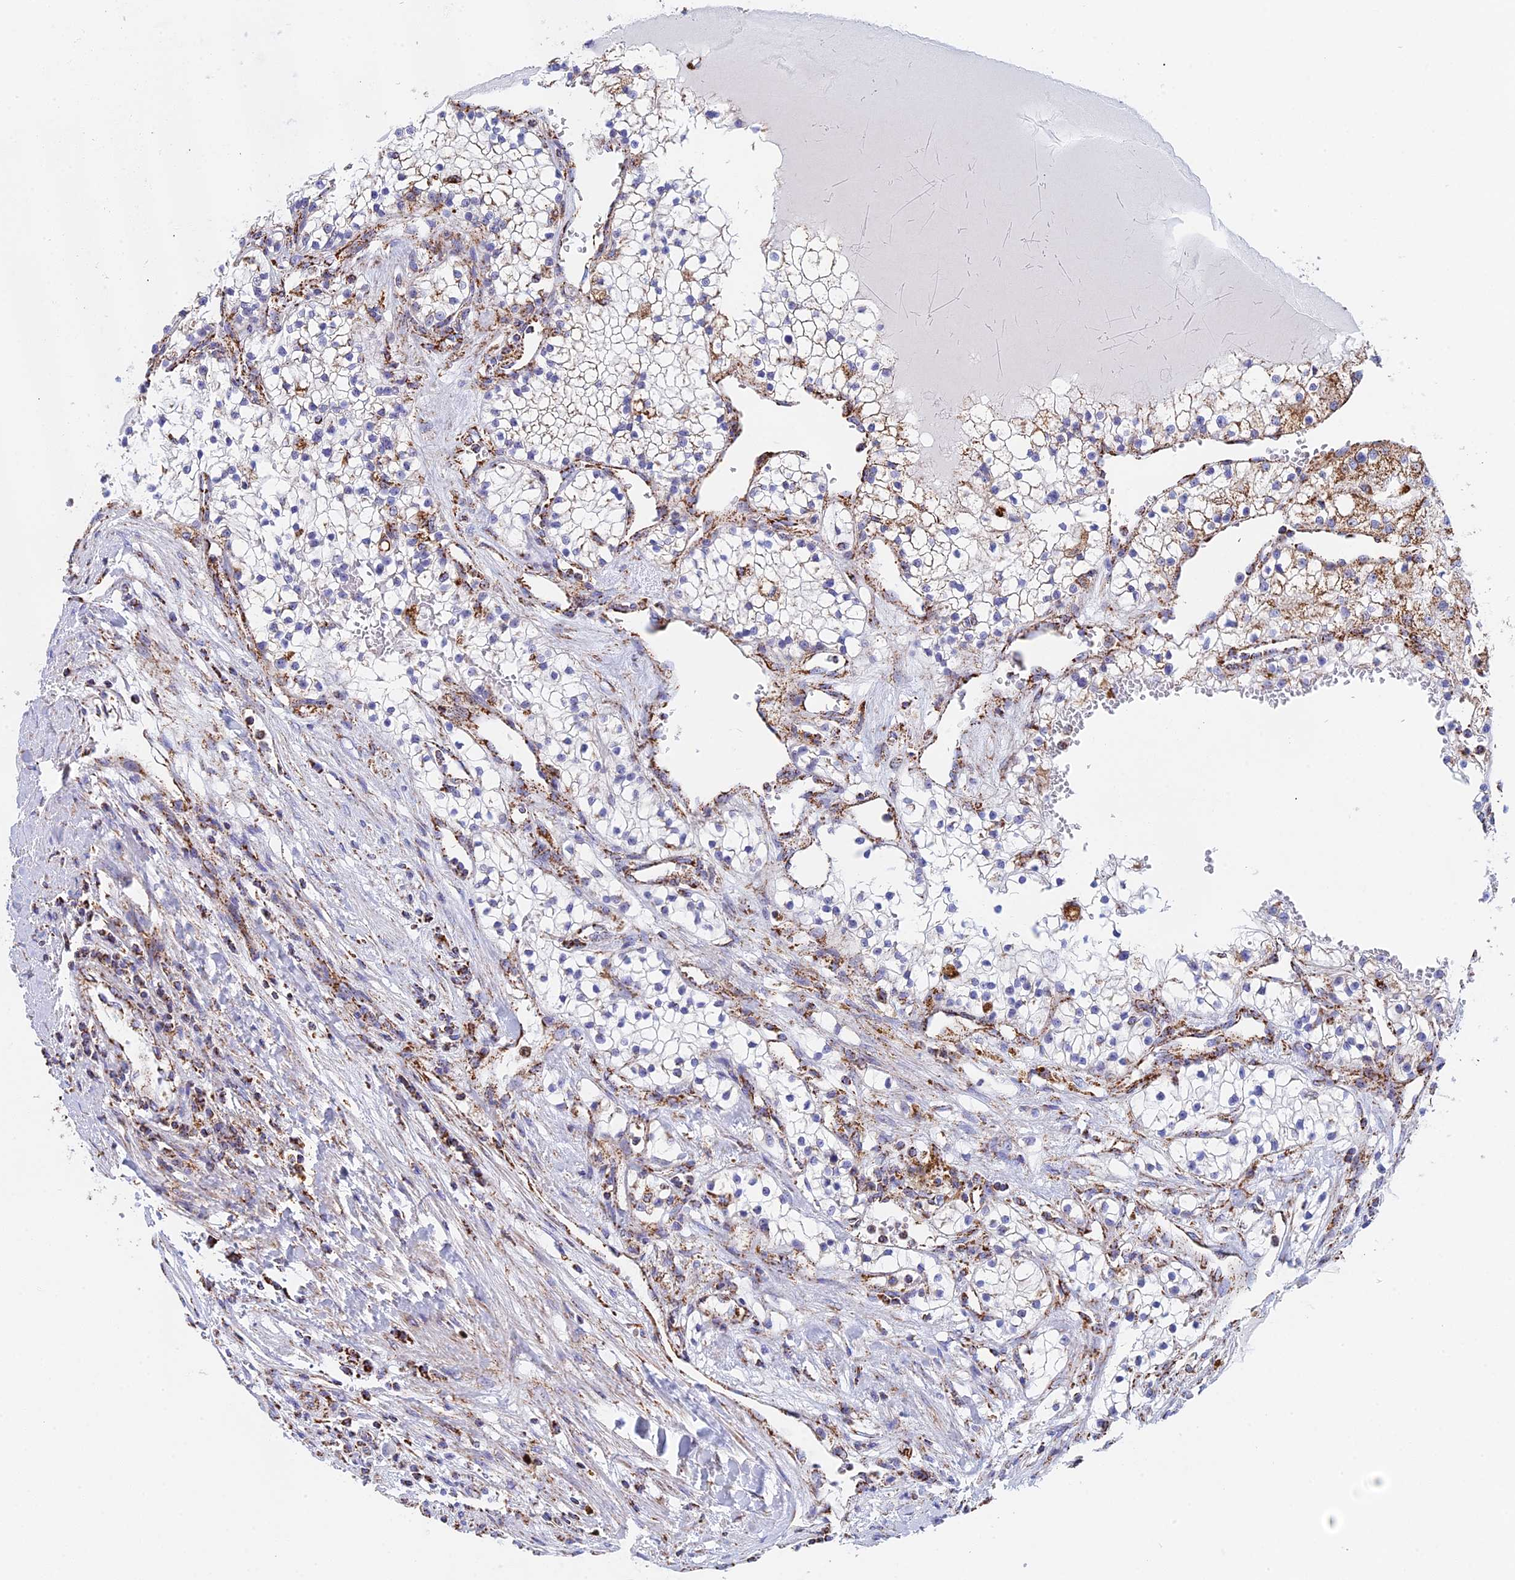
{"staining": {"intensity": "moderate", "quantity": "25%-75%", "location": "cytoplasmic/membranous"}, "tissue": "renal cancer", "cell_type": "Tumor cells", "image_type": "cancer", "snomed": [{"axis": "morphology", "description": "Normal tissue, NOS"}, {"axis": "morphology", "description": "Adenocarcinoma, NOS"}, {"axis": "topography", "description": "Kidney"}], "caption": "This photomicrograph shows IHC staining of renal cancer (adenocarcinoma), with medium moderate cytoplasmic/membranous positivity in about 25%-75% of tumor cells.", "gene": "NDUFA5", "patient": {"sex": "male", "age": 68}}